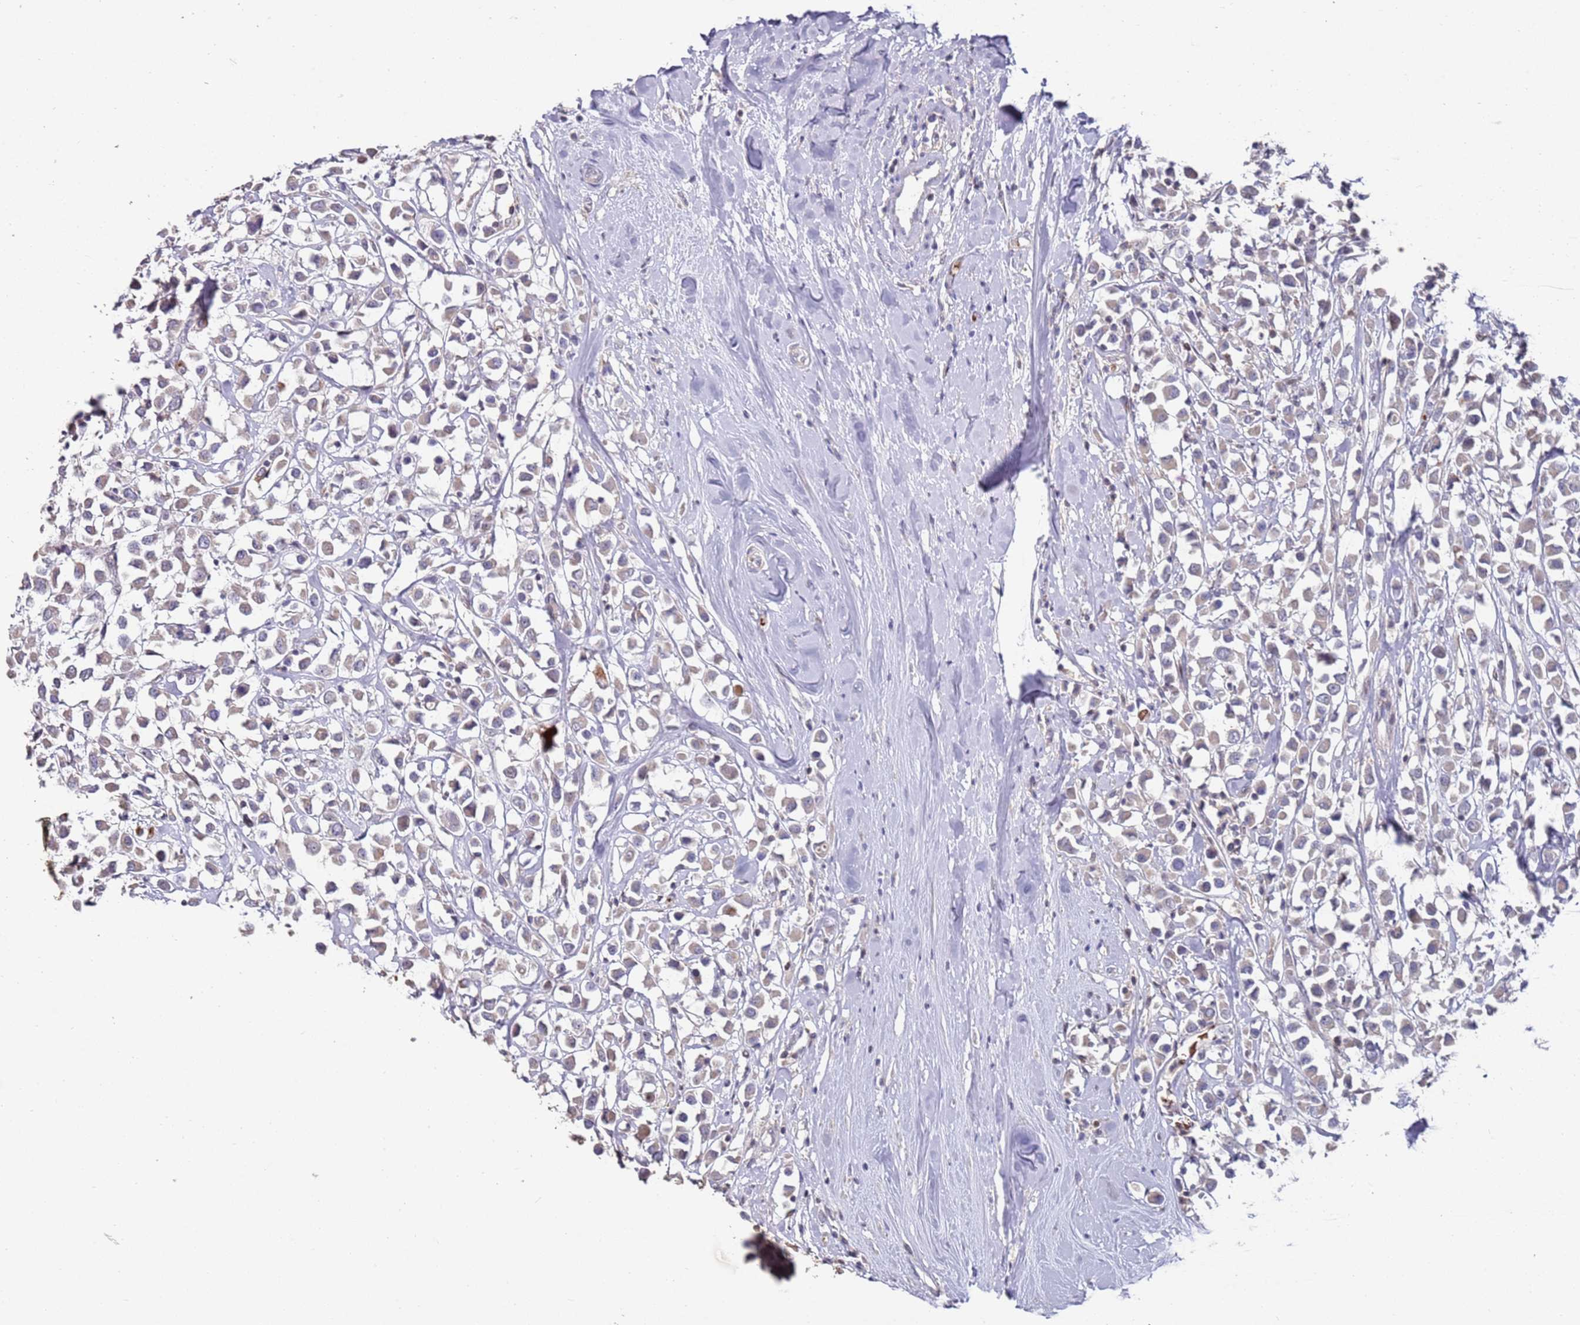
{"staining": {"intensity": "moderate", "quantity": "<25%", "location": "cytoplasmic/membranous"}, "tissue": "breast cancer", "cell_type": "Tumor cells", "image_type": "cancer", "snomed": [{"axis": "morphology", "description": "Duct carcinoma"}, {"axis": "topography", "description": "Breast"}], "caption": "Protein expression analysis of human infiltrating ductal carcinoma (breast) reveals moderate cytoplasmic/membranous staining in approximately <25% of tumor cells. (DAB (3,3'-diaminobenzidine) IHC with brightfield microscopy, high magnification).", "gene": "LACC1", "patient": {"sex": "female", "age": 87}}